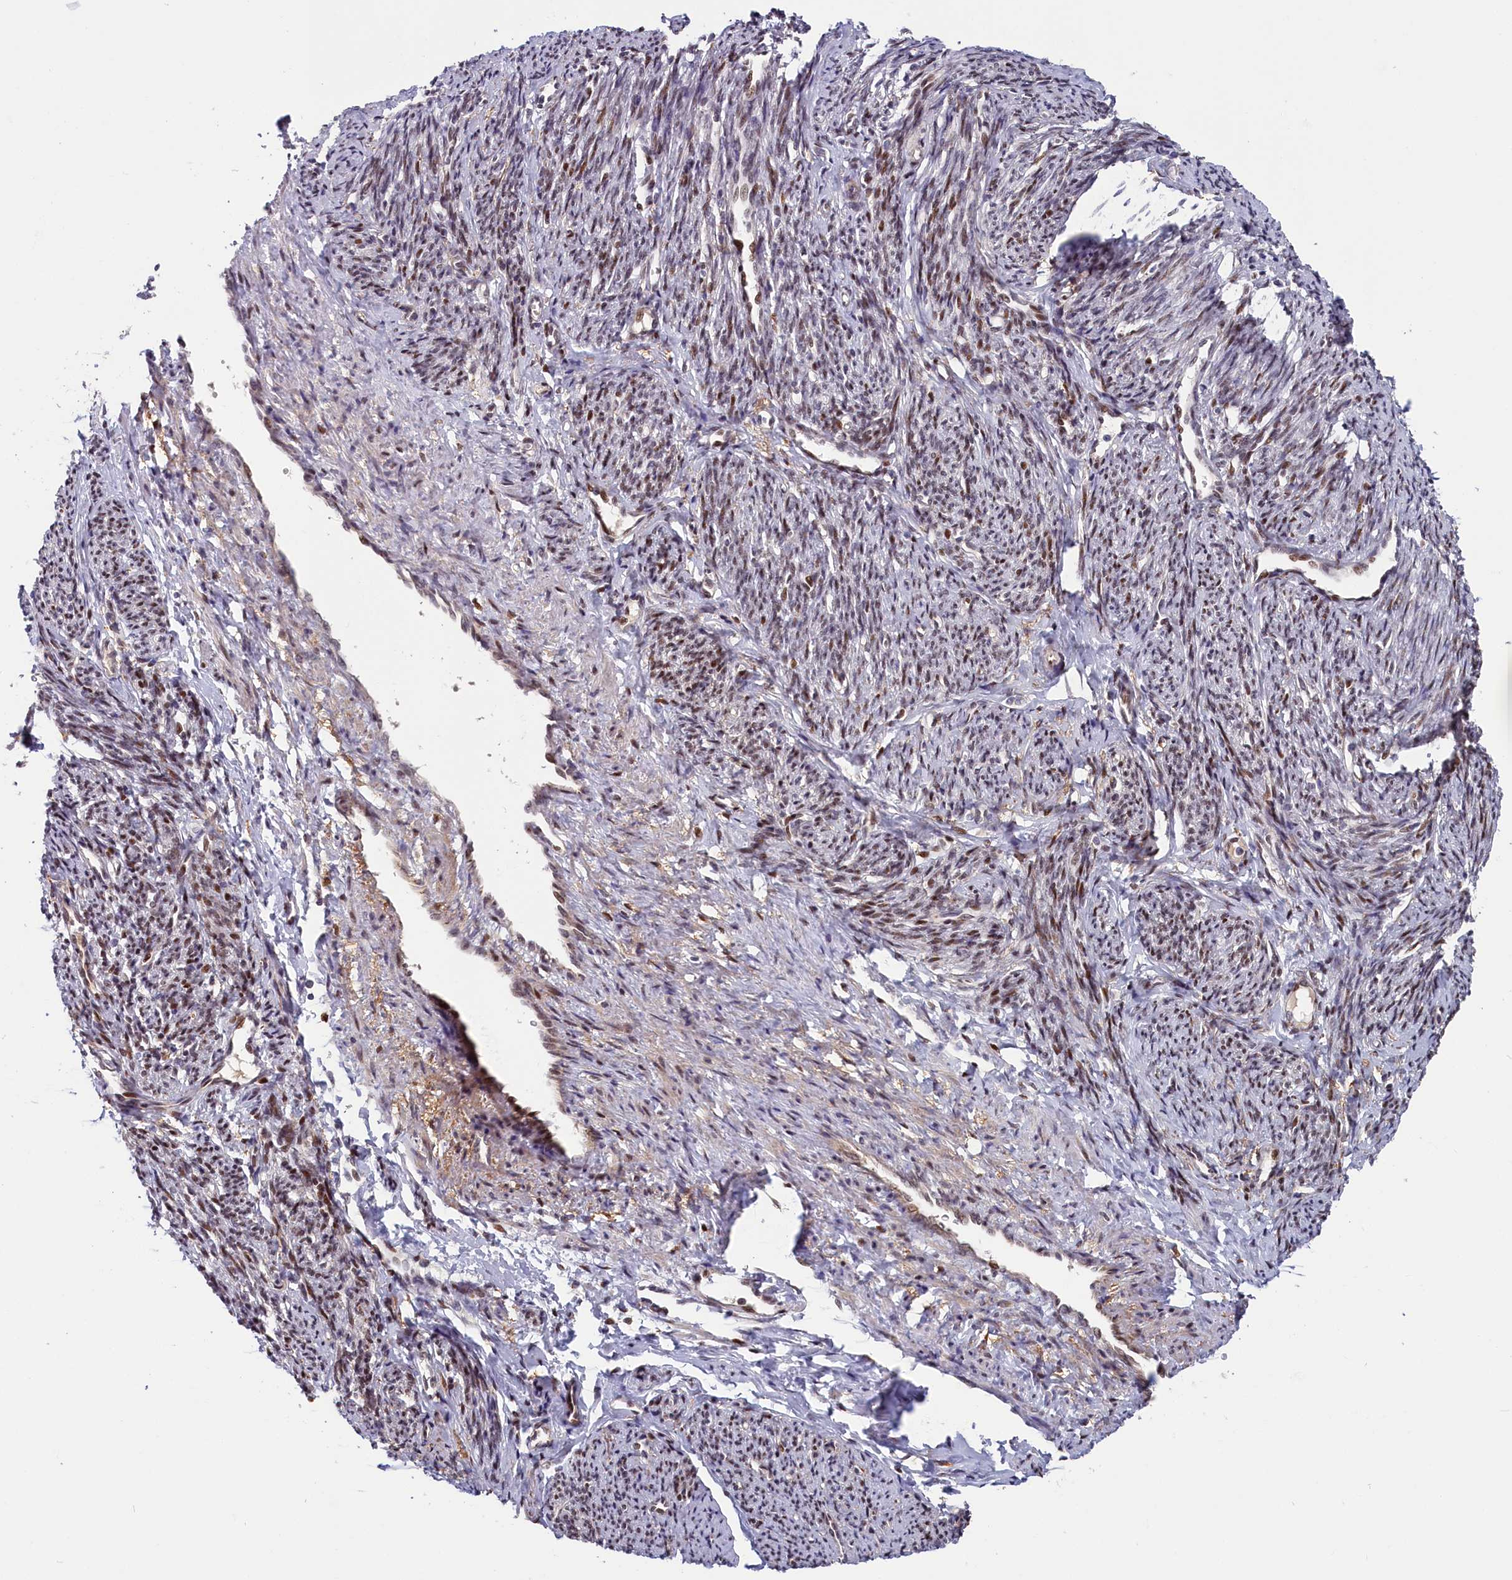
{"staining": {"intensity": "weak", "quantity": ">75%", "location": "cytoplasmic/membranous,nuclear"}, "tissue": "smooth muscle", "cell_type": "Smooth muscle cells", "image_type": "normal", "snomed": [{"axis": "morphology", "description": "Normal tissue, NOS"}, {"axis": "topography", "description": "Smooth muscle"}, {"axis": "topography", "description": "Uterus"}], "caption": "Brown immunohistochemical staining in benign smooth muscle reveals weak cytoplasmic/membranous,nuclear positivity in approximately >75% of smooth muscle cells. (Stains: DAB in brown, nuclei in blue, Microscopy: brightfield microscopy at high magnification).", "gene": "CHST12", "patient": {"sex": "female", "age": 59}}